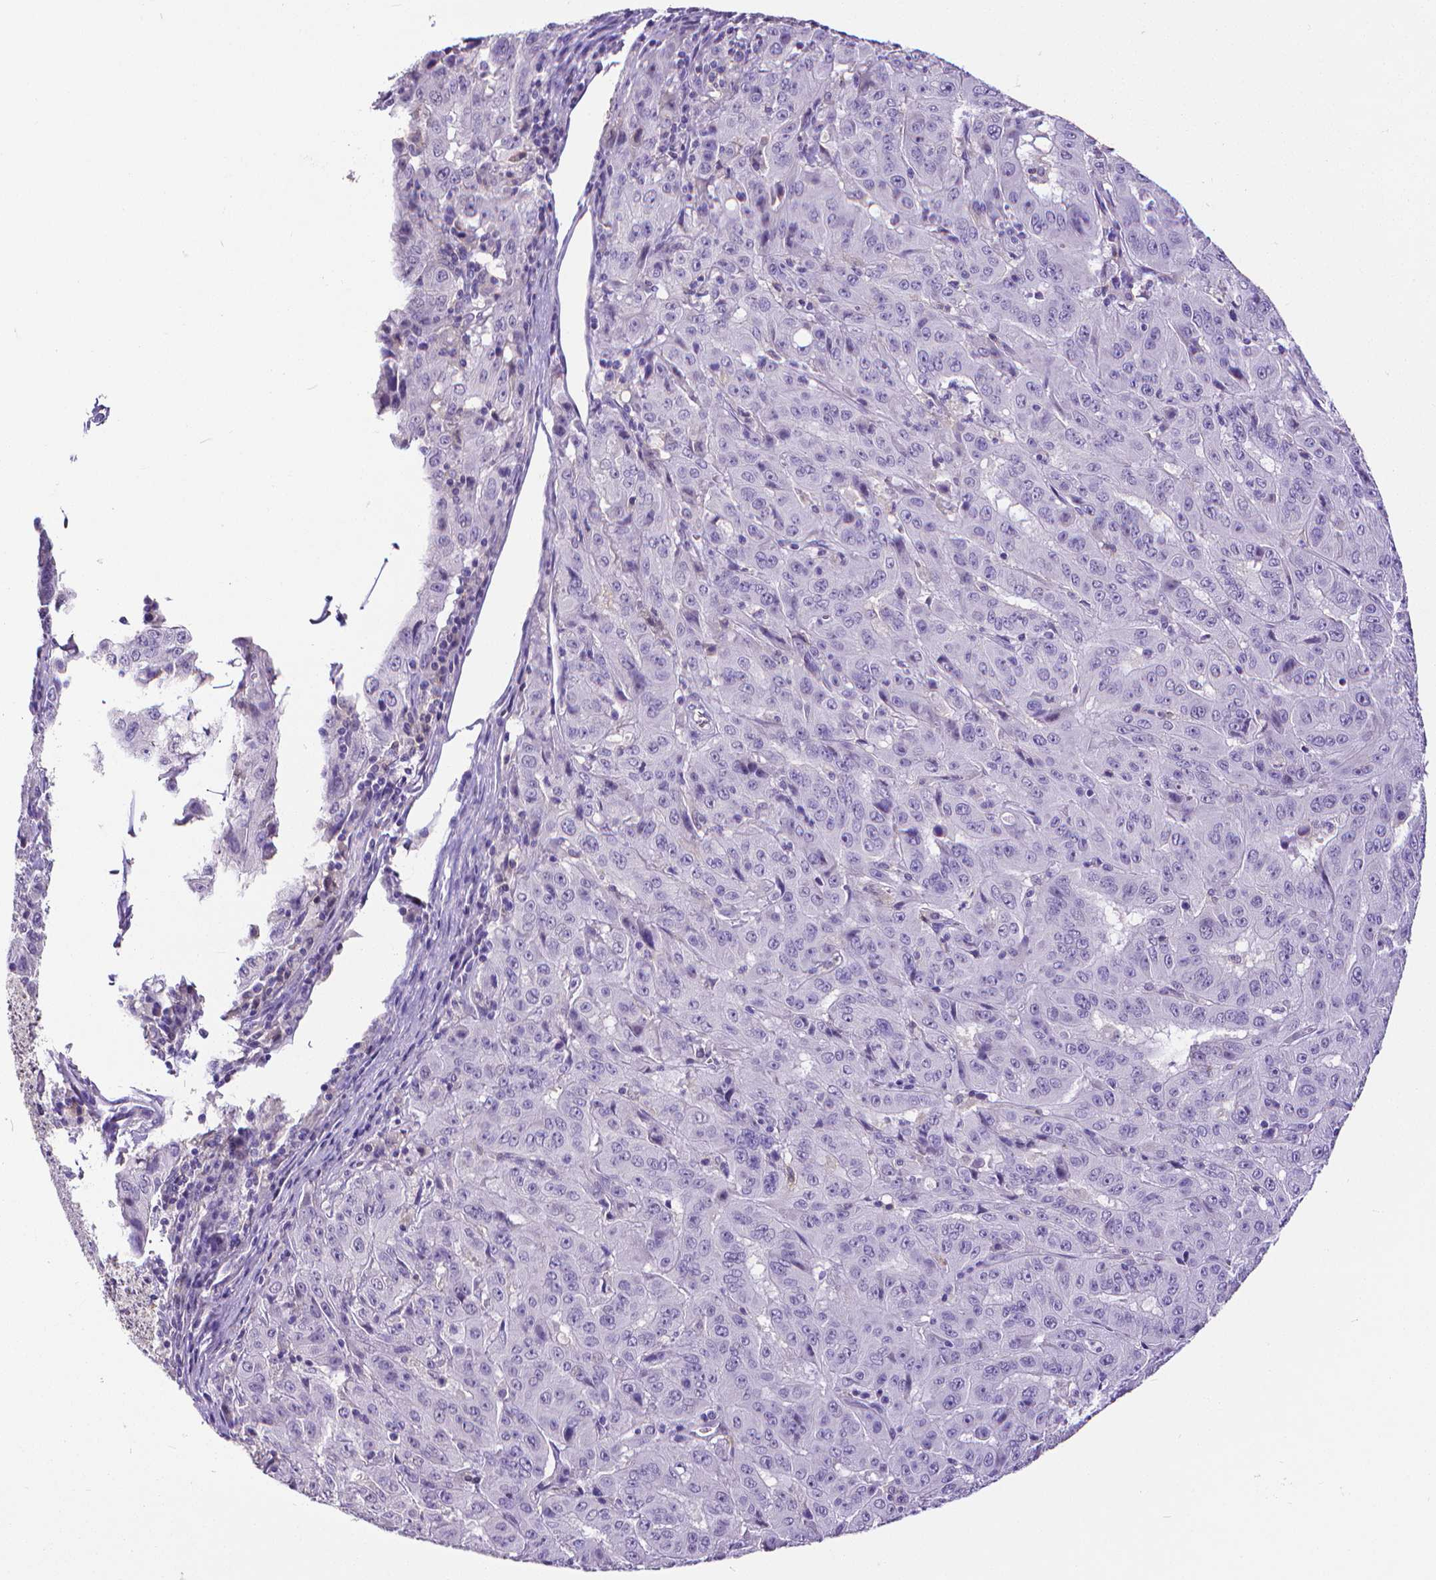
{"staining": {"intensity": "negative", "quantity": "none", "location": "none"}, "tissue": "pancreatic cancer", "cell_type": "Tumor cells", "image_type": "cancer", "snomed": [{"axis": "morphology", "description": "Adenocarcinoma, NOS"}, {"axis": "topography", "description": "Pancreas"}], "caption": "Tumor cells are negative for protein expression in human adenocarcinoma (pancreatic).", "gene": "CD4", "patient": {"sex": "male", "age": 63}}